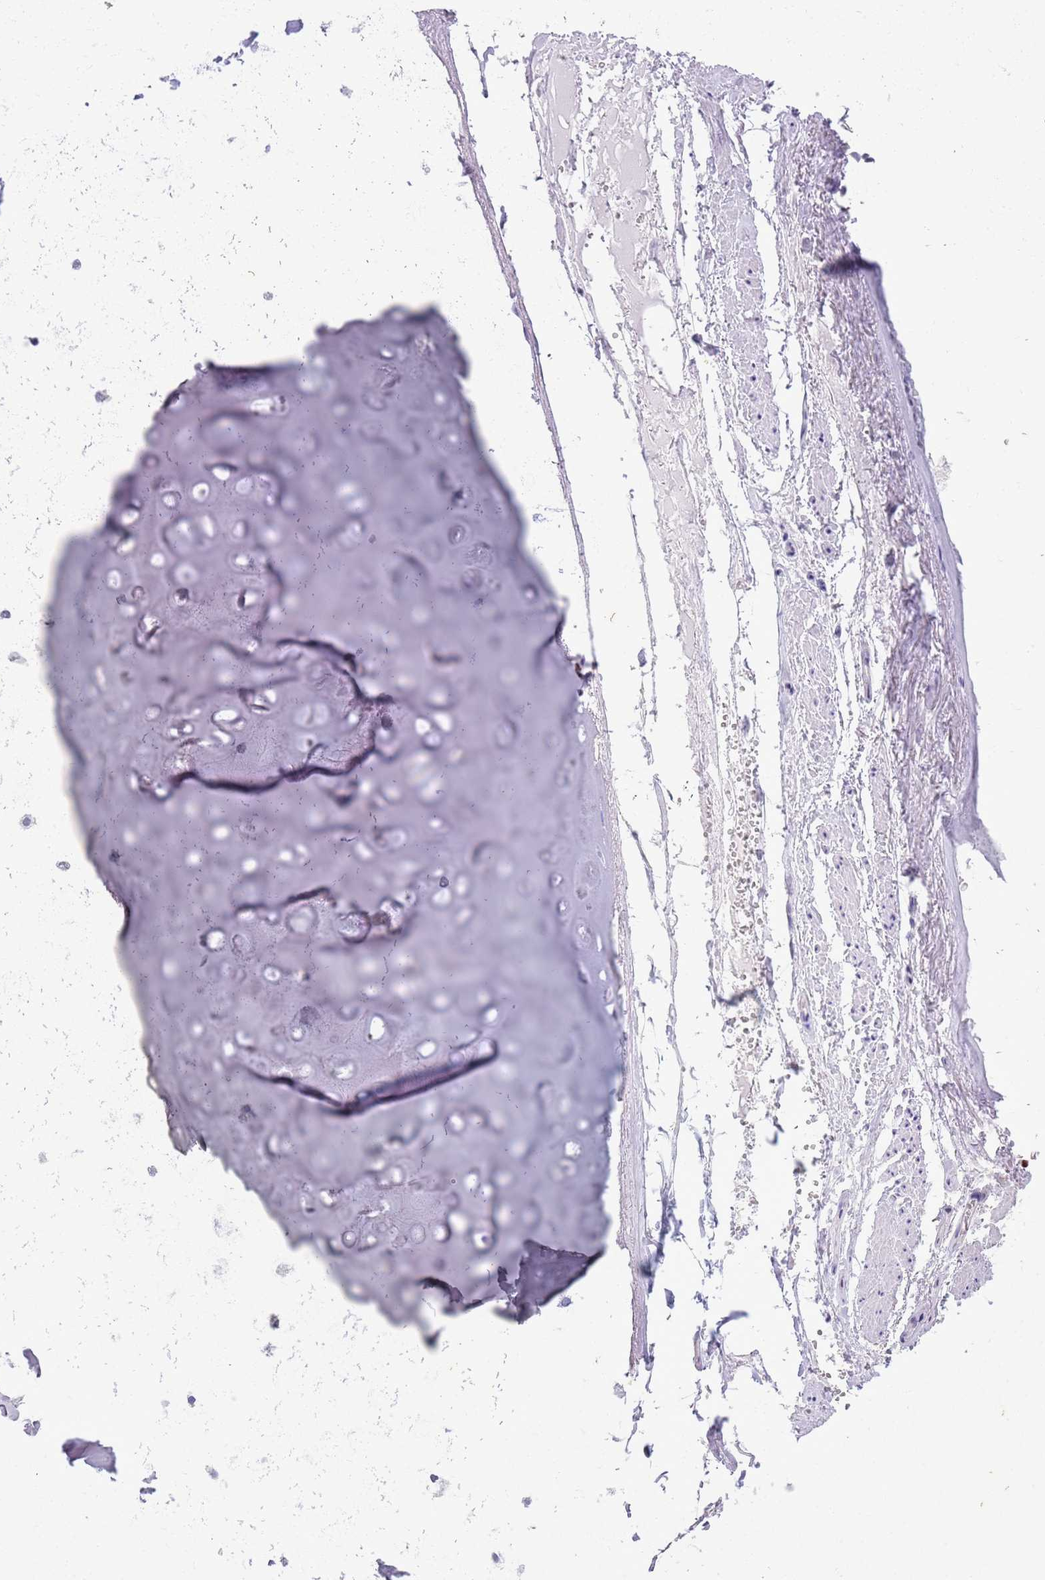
{"staining": {"intensity": "negative", "quantity": "none", "location": "none"}, "tissue": "adipose tissue", "cell_type": "Adipocytes", "image_type": "normal", "snomed": [{"axis": "morphology", "description": "Normal tissue, NOS"}, {"axis": "topography", "description": "Cartilage tissue"}], "caption": "DAB (3,3'-diaminobenzidine) immunohistochemical staining of benign human adipose tissue reveals no significant expression in adipocytes.", "gene": "BCL11B", "patient": {"sex": "male", "age": 66}}